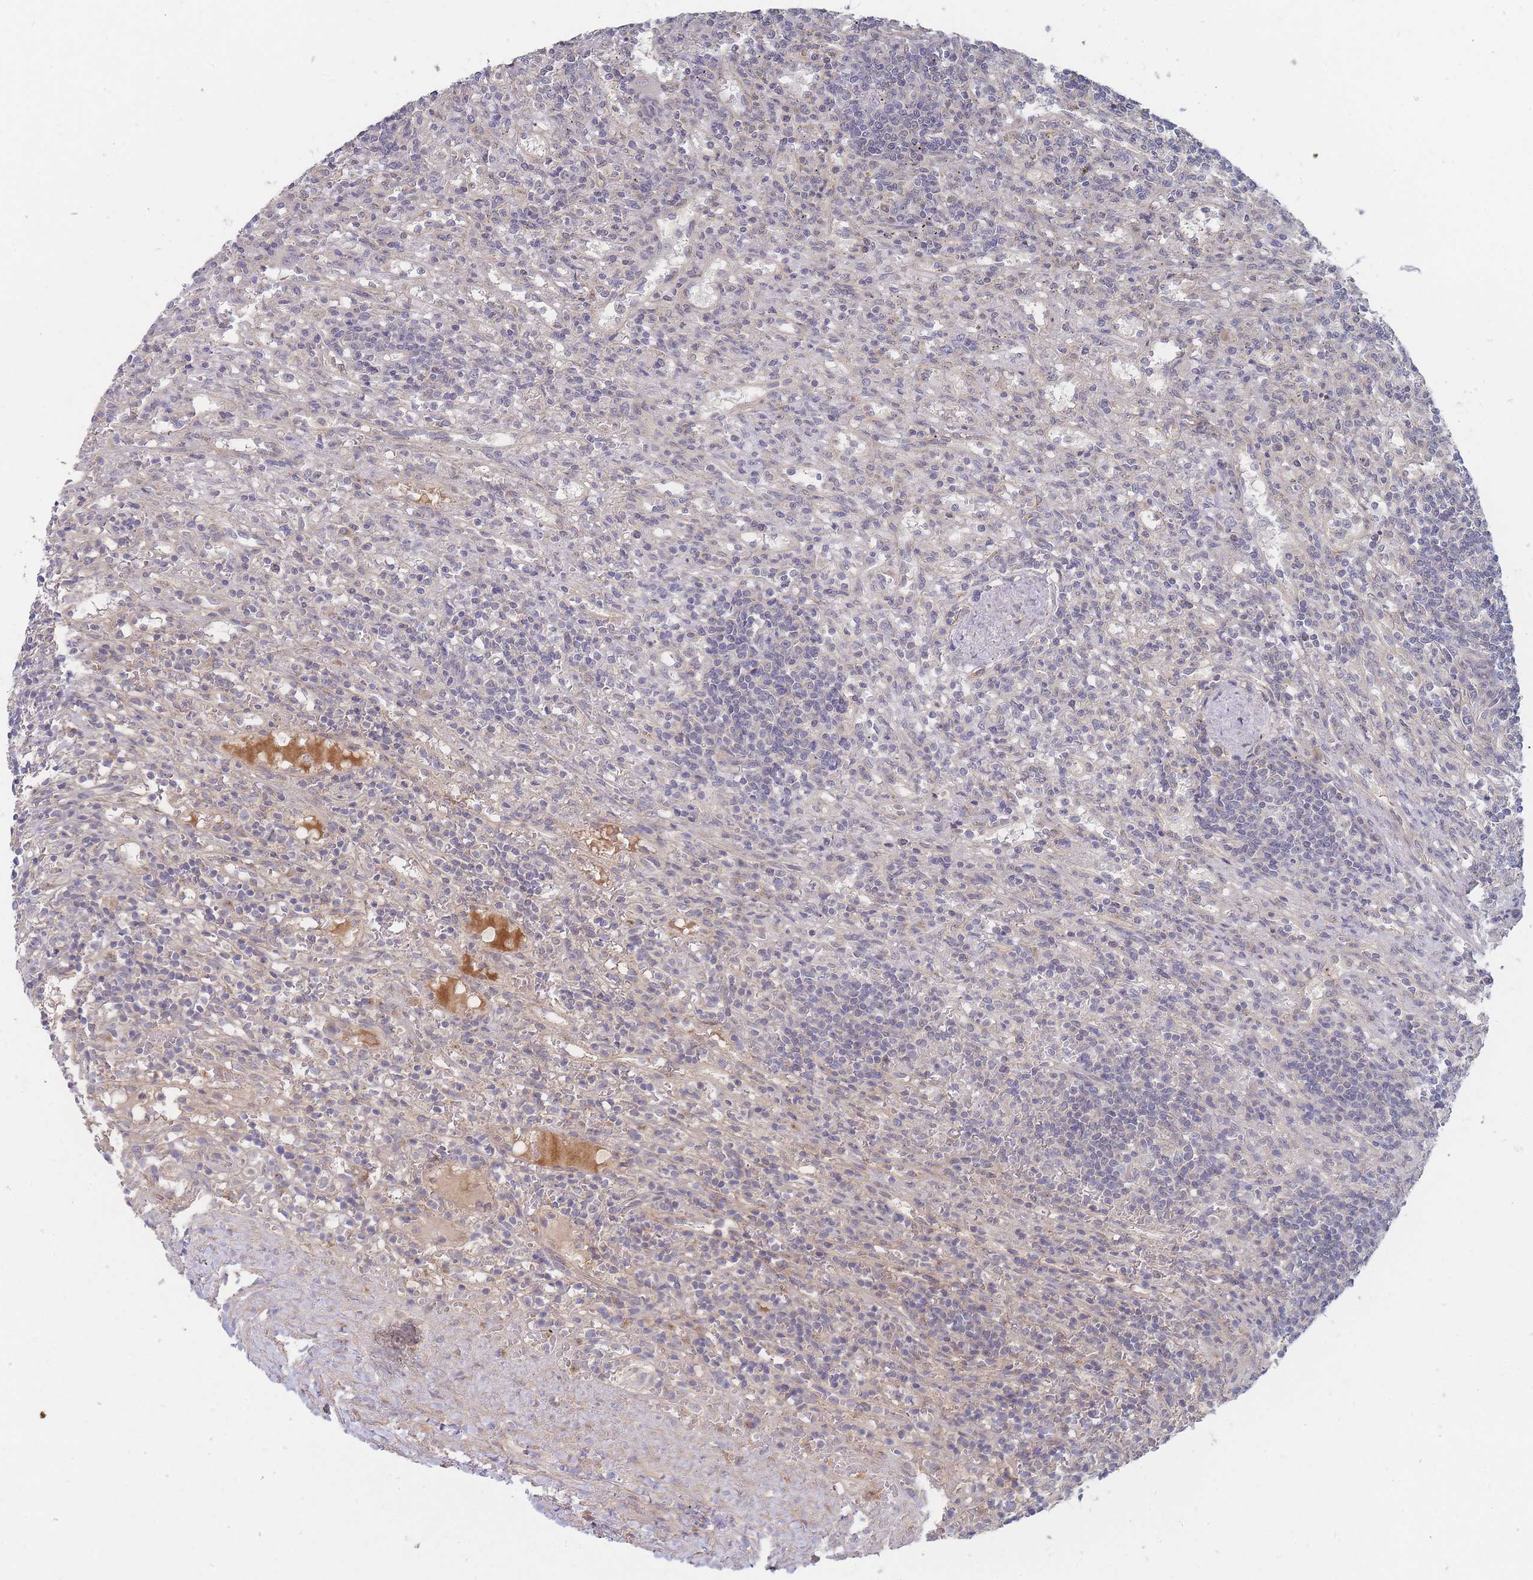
{"staining": {"intensity": "negative", "quantity": "none", "location": "none"}, "tissue": "lymphoma", "cell_type": "Tumor cells", "image_type": "cancer", "snomed": [{"axis": "morphology", "description": "Malignant lymphoma, non-Hodgkin's type, Low grade"}, {"axis": "topography", "description": "Spleen"}], "caption": "The histopathology image demonstrates no staining of tumor cells in lymphoma.", "gene": "SLC35F5", "patient": {"sex": "male", "age": 76}}